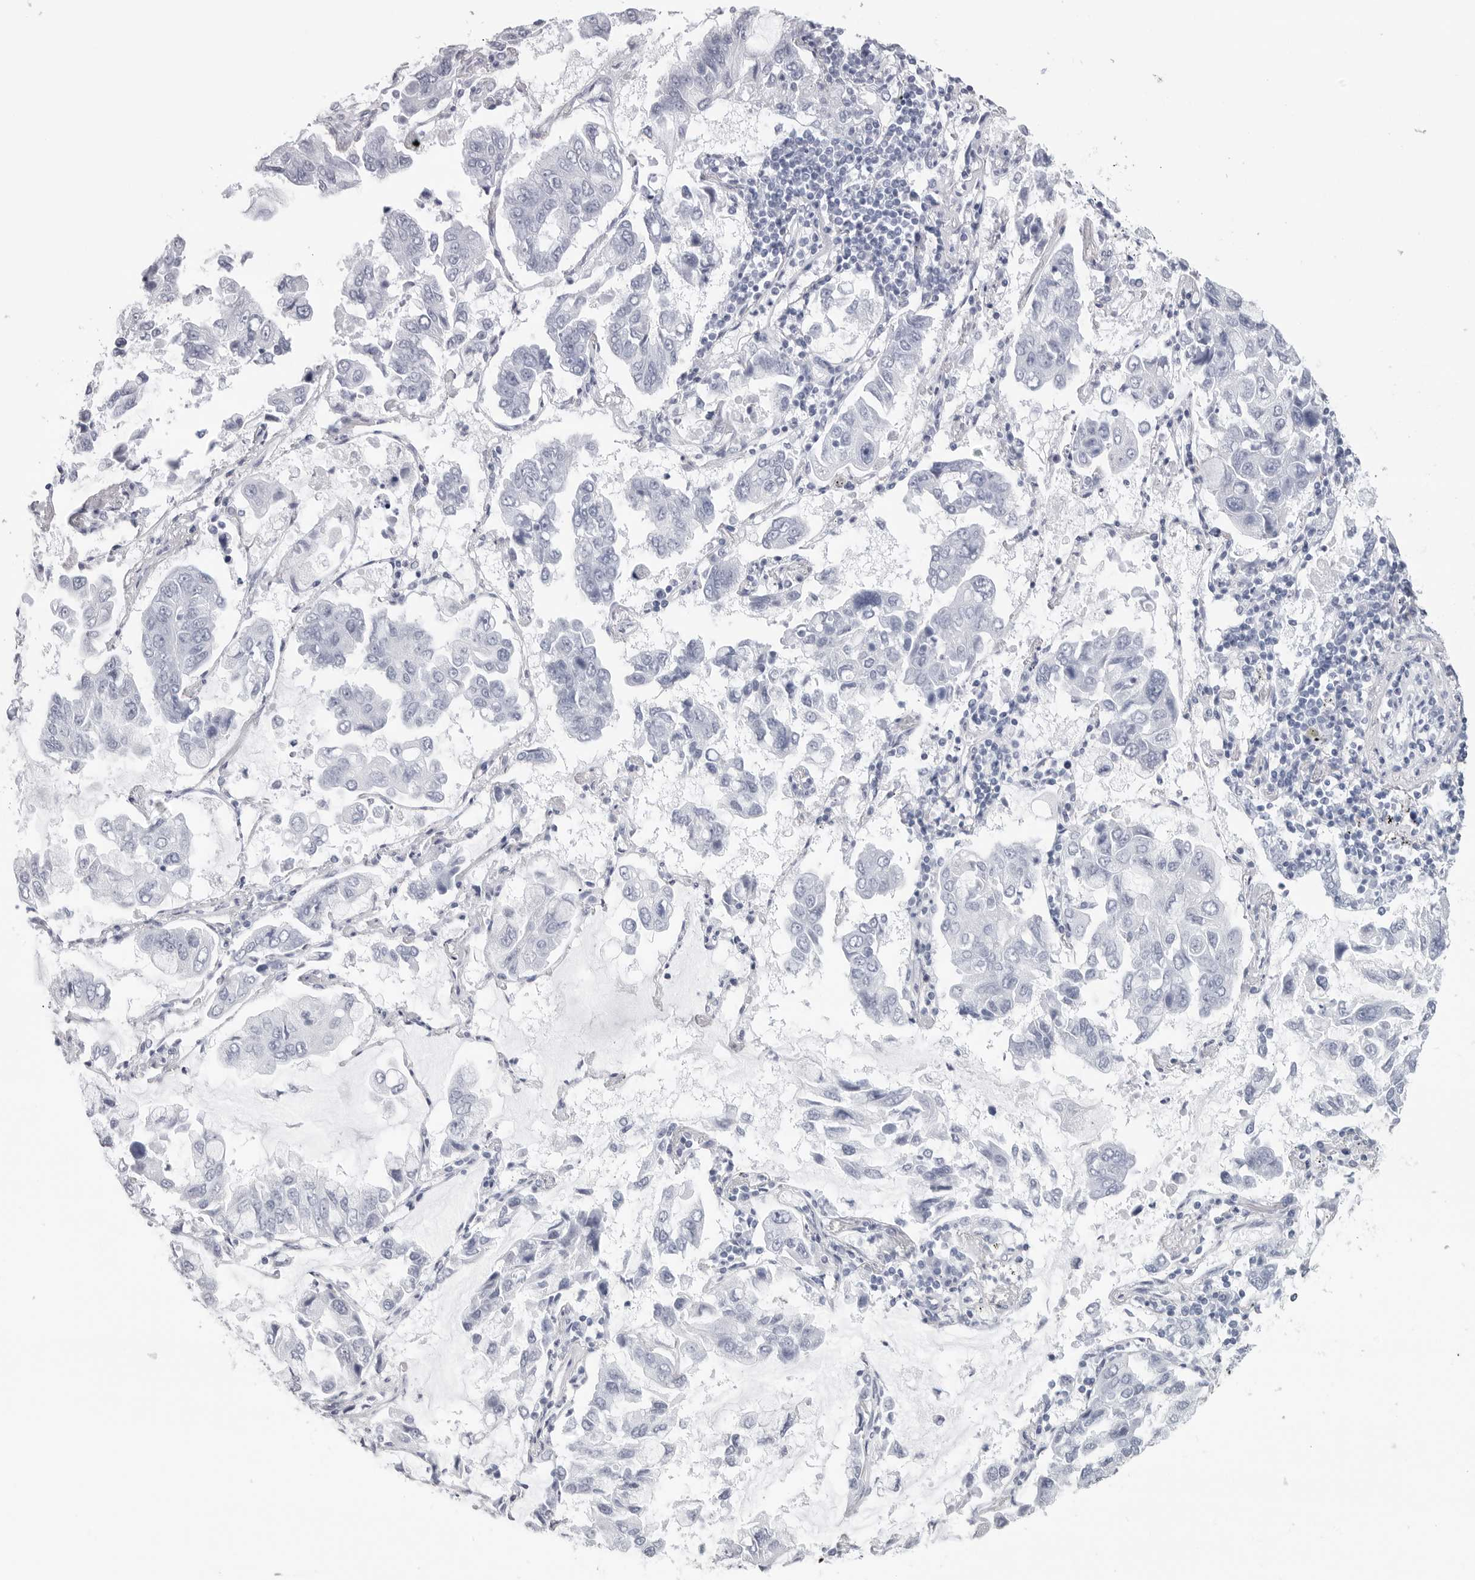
{"staining": {"intensity": "negative", "quantity": "none", "location": "none"}, "tissue": "lung cancer", "cell_type": "Tumor cells", "image_type": "cancer", "snomed": [{"axis": "morphology", "description": "Adenocarcinoma, NOS"}, {"axis": "topography", "description": "Lung"}], "caption": "Protein analysis of lung cancer shows no significant expression in tumor cells.", "gene": "CST2", "patient": {"sex": "male", "age": 64}}